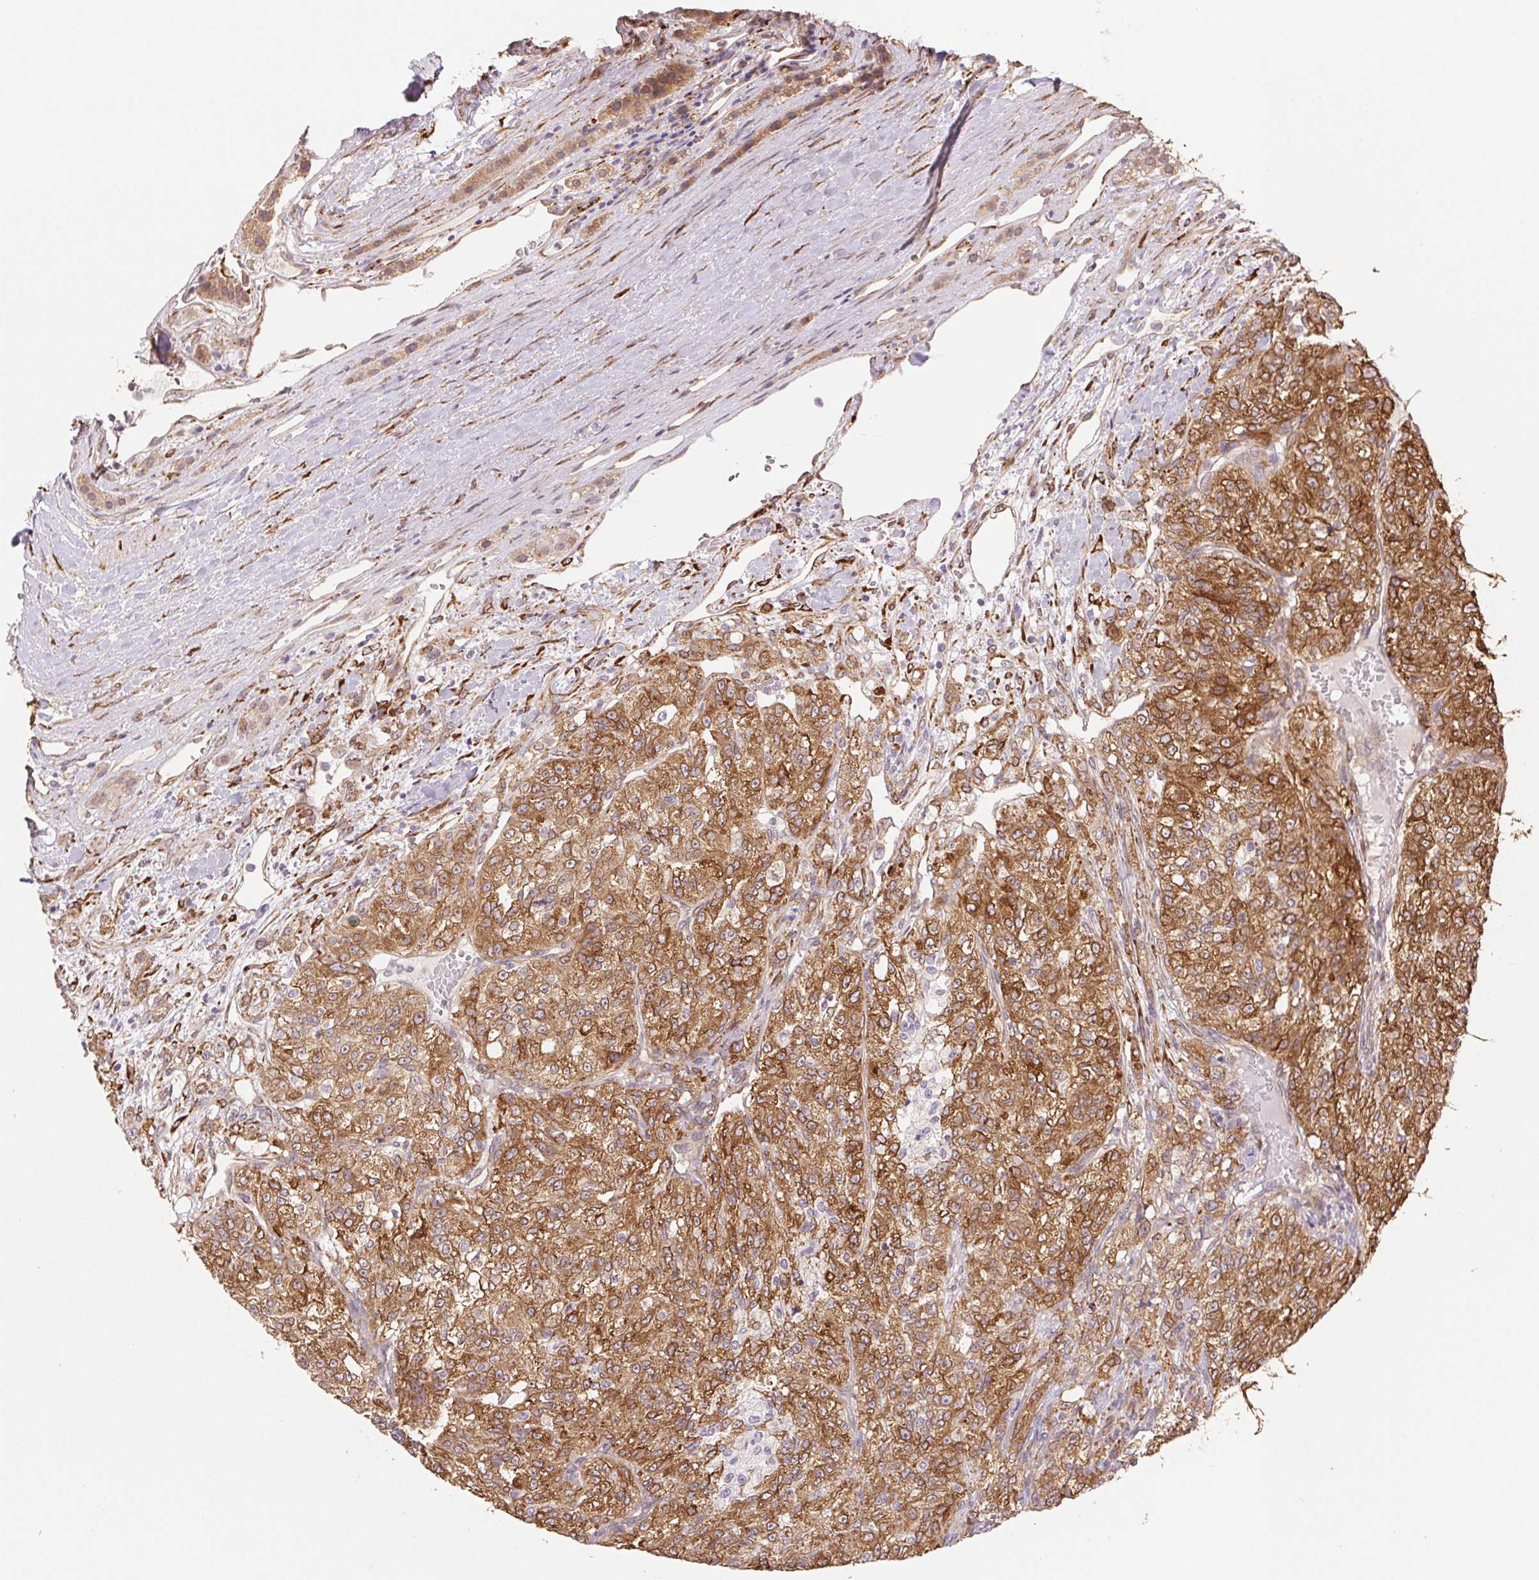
{"staining": {"intensity": "moderate", "quantity": ">75%", "location": "cytoplasmic/membranous"}, "tissue": "renal cancer", "cell_type": "Tumor cells", "image_type": "cancer", "snomed": [{"axis": "morphology", "description": "Adenocarcinoma, NOS"}, {"axis": "topography", "description": "Kidney"}], "caption": "Immunohistochemical staining of renal cancer (adenocarcinoma) reveals moderate cytoplasmic/membranous protein expression in about >75% of tumor cells. (DAB IHC with brightfield microscopy, high magnification).", "gene": "FKBP10", "patient": {"sex": "female", "age": 63}}